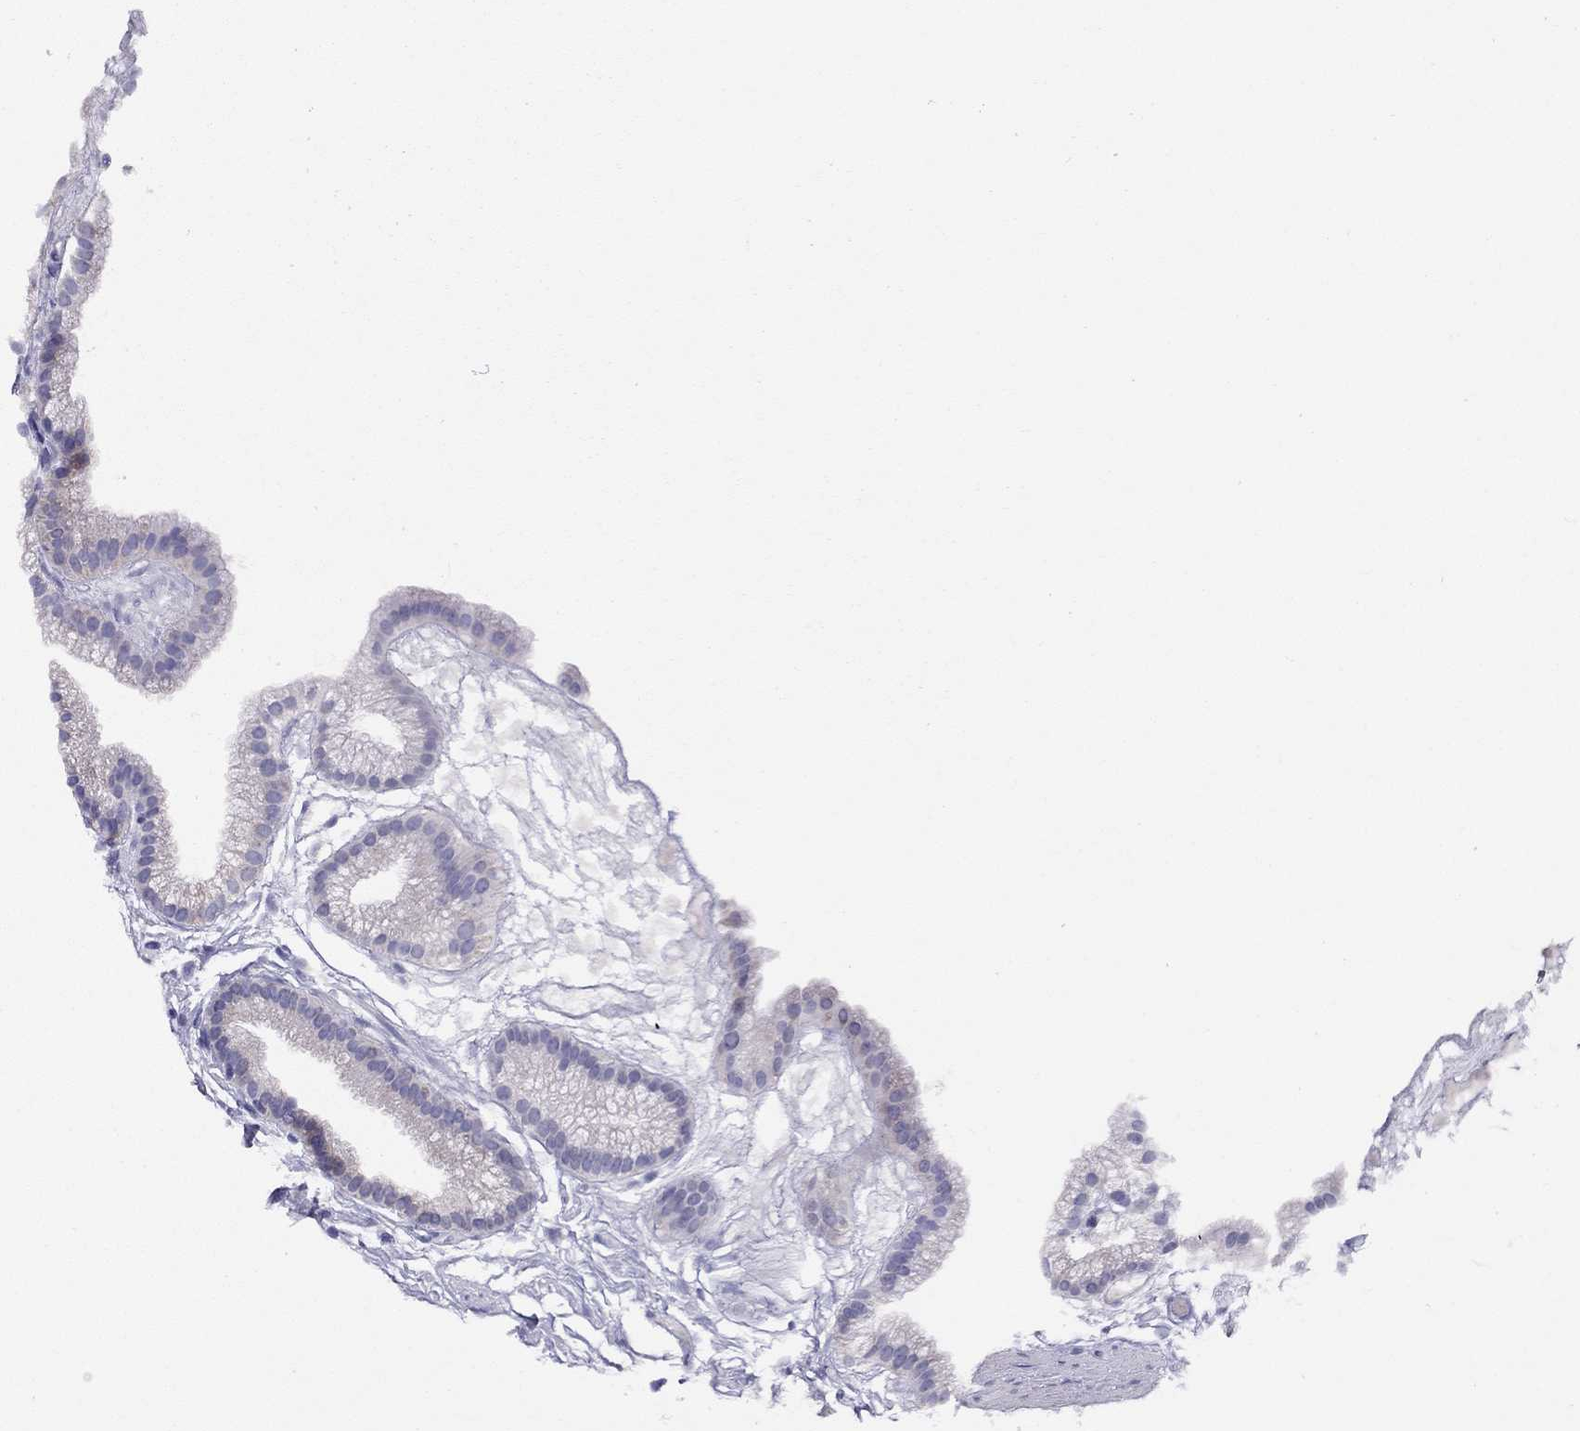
{"staining": {"intensity": "negative", "quantity": "none", "location": "none"}, "tissue": "gallbladder", "cell_type": "Glandular cells", "image_type": "normal", "snomed": [{"axis": "morphology", "description": "Normal tissue, NOS"}, {"axis": "topography", "description": "Gallbladder"}], "caption": "Glandular cells show no significant staining in normal gallbladder.", "gene": "CITED1", "patient": {"sex": "female", "age": 45}}